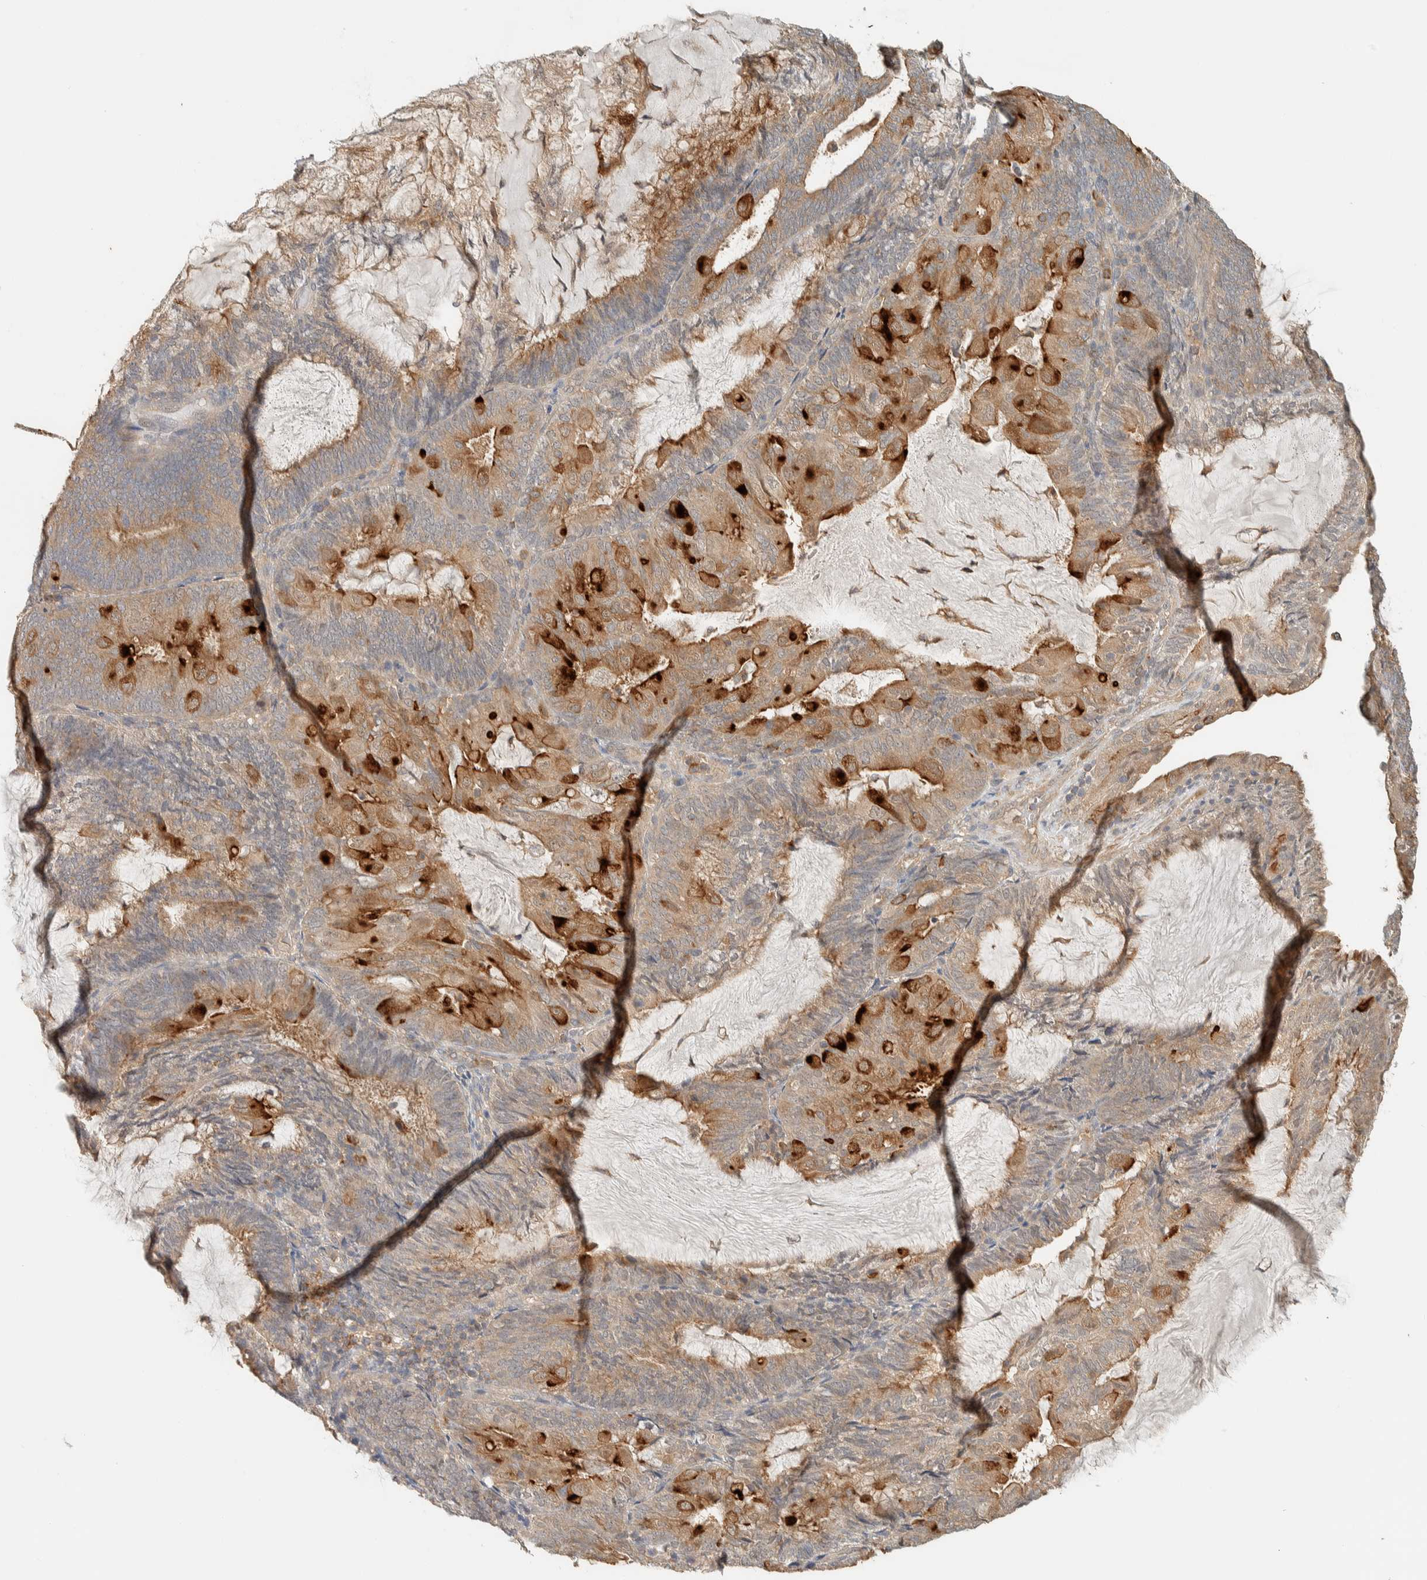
{"staining": {"intensity": "strong", "quantity": "<25%", "location": "cytoplasmic/membranous"}, "tissue": "endometrial cancer", "cell_type": "Tumor cells", "image_type": "cancer", "snomed": [{"axis": "morphology", "description": "Adenocarcinoma, NOS"}, {"axis": "topography", "description": "Endometrium"}], "caption": "DAB (3,3'-diaminobenzidine) immunohistochemical staining of adenocarcinoma (endometrial) exhibits strong cytoplasmic/membranous protein expression in approximately <25% of tumor cells. (Stains: DAB in brown, nuclei in blue, Microscopy: brightfield microscopy at high magnification).", "gene": "RAB11FIP1", "patient": {"sex": "female", "age": 81}}